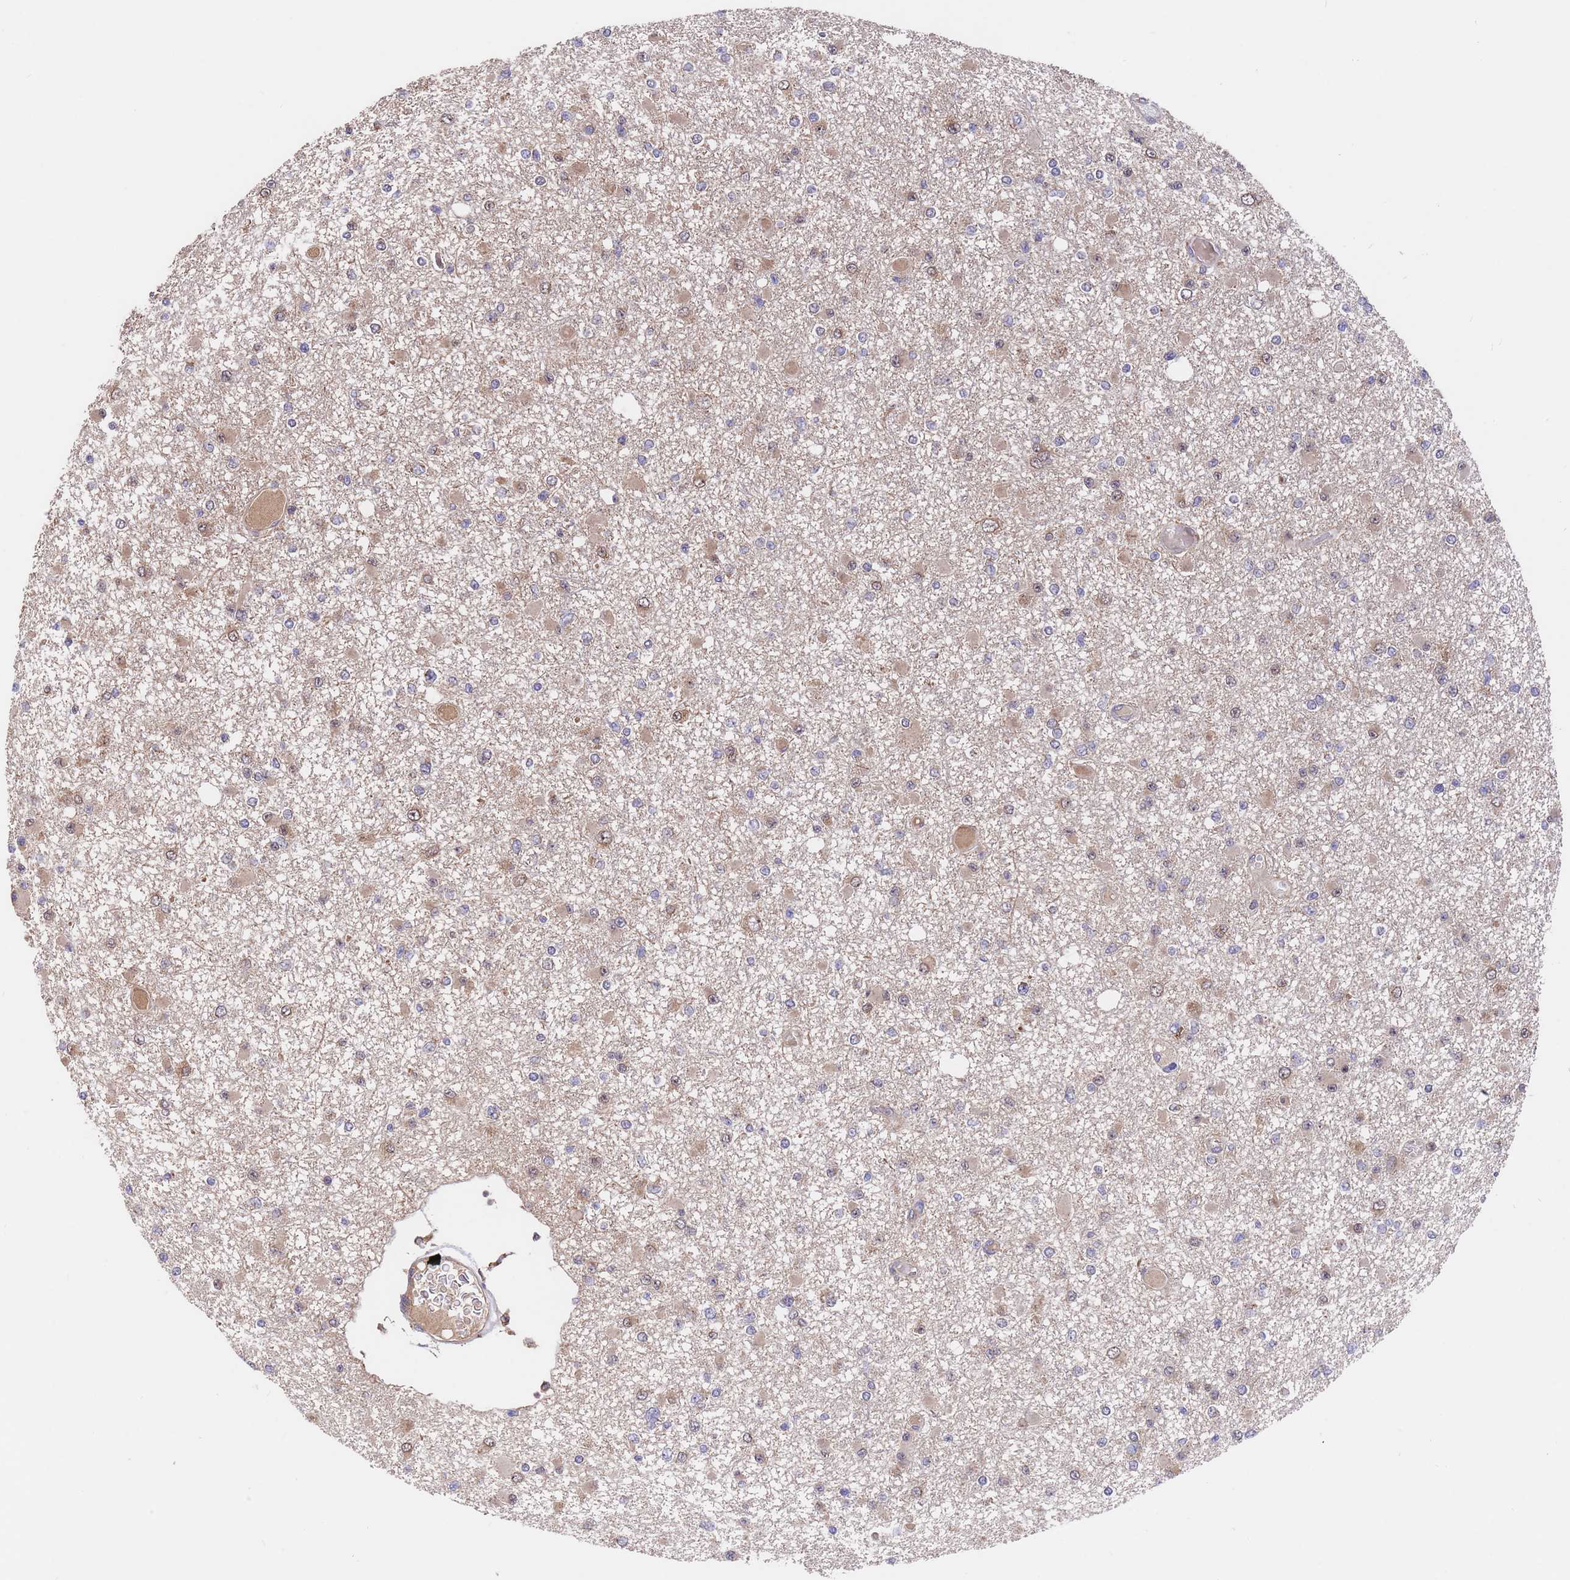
{"staining": {"intensity": "weak", "quantity": "25%-75%", "location": "cytoplasmic/membranous"}, "tissue": "glioma", "cell_type": "Tumor cells", "image_type": "cancer", "snomed": [{"axis": "morphology", "description": "Glioma, malignant, Low grade"}, {"axis": "topography", "description": "Brain"}], "caption": "Protein expression analysis of human glioma reveals weak cytoplasmic/membranous expression in about 25%-75% of tumor cells.", "gene": "TSR3", "patient": {"sex": "female", "age": 22}}